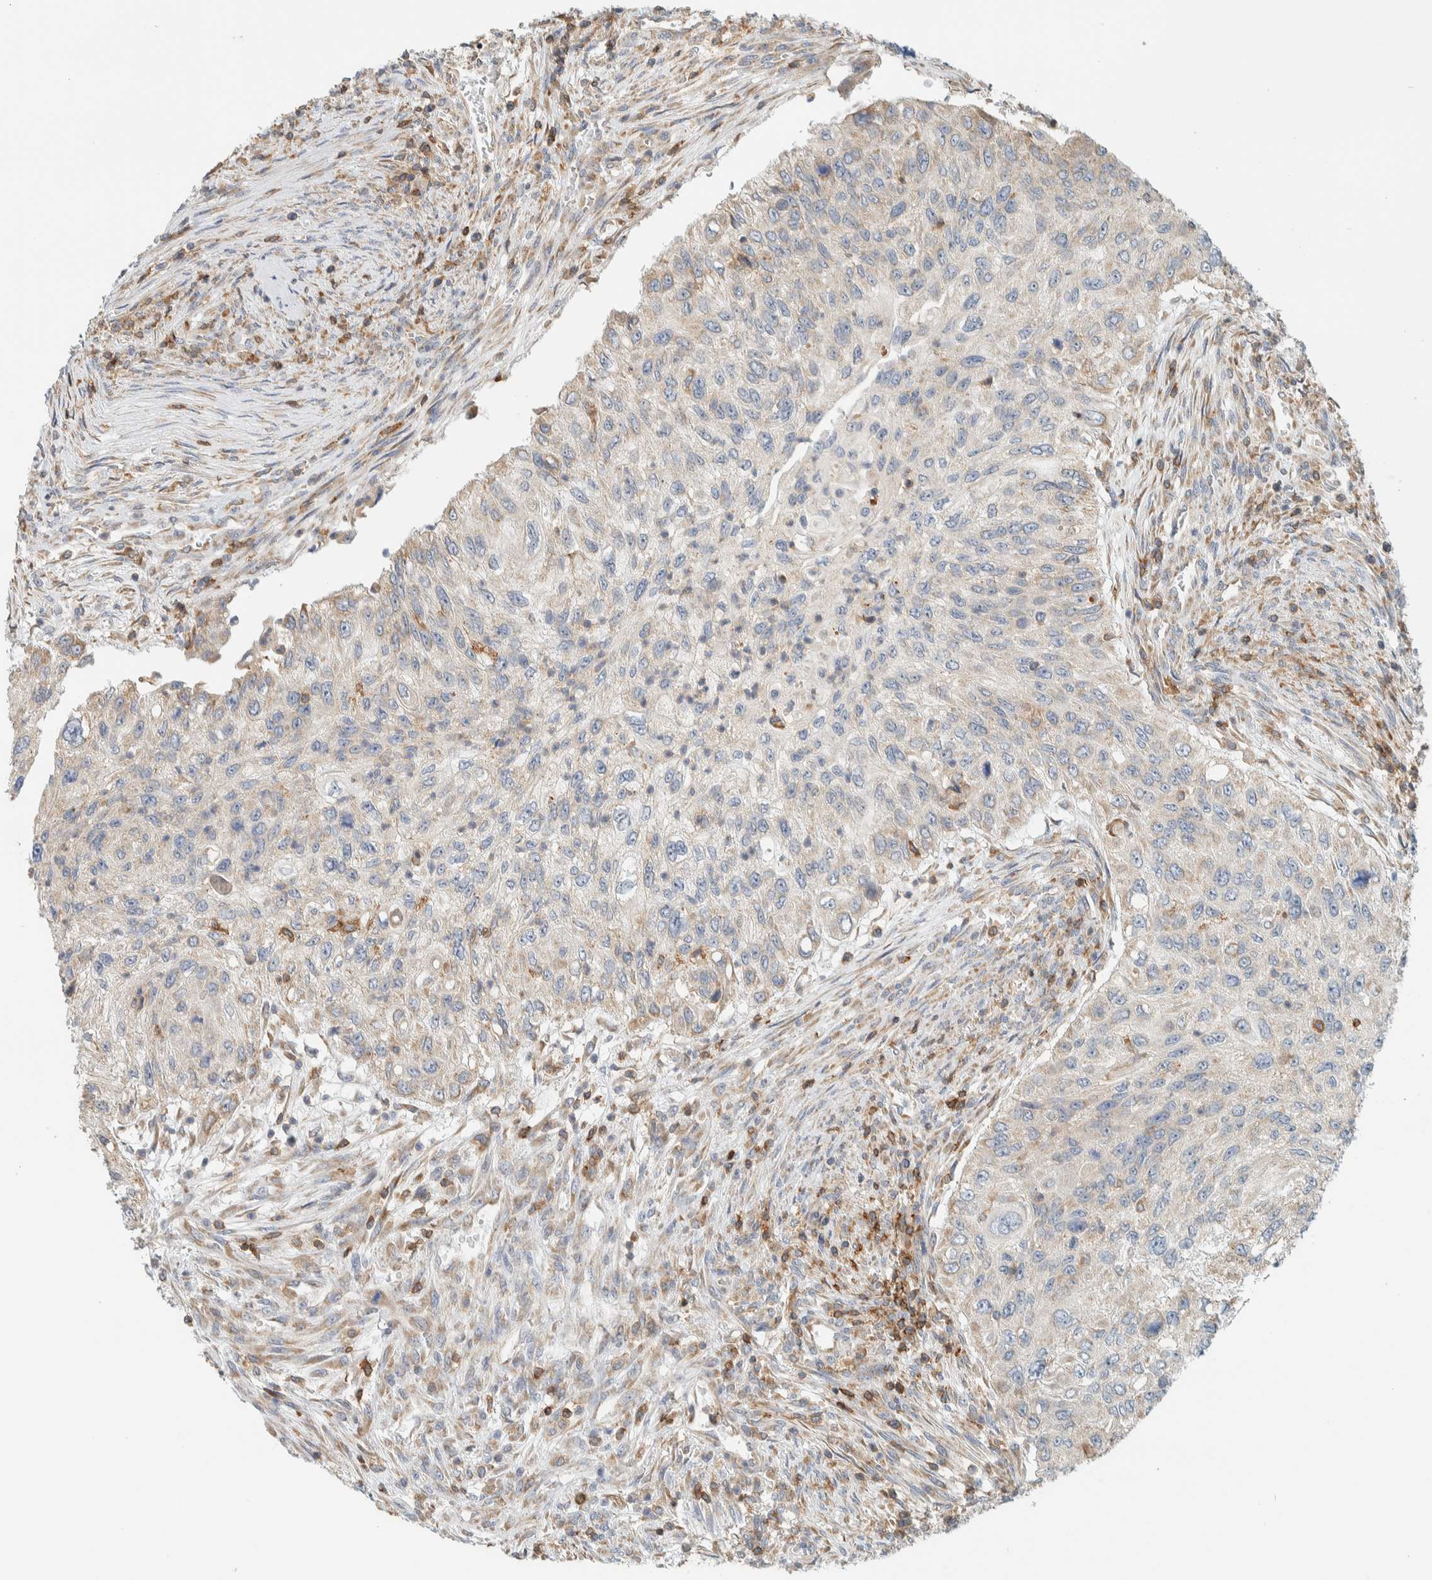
{"staining": {"intensity": "negative", "quantity": "none", "location": "none"}, "tissue": "urothelial cancer", "cell_type": "Tumor cells", "image_type": "cancer", "snomed": [{"axis": "morphology", "description": "Urothelial carcinoma, High grade"}, {"axis": "topography", "description": "Urinary bladder"}], "caption": "Immunohistochemical staining of human high-grade urothelial carcinoma exhibits no significant staining in tumor cells.", "gene": "CCDC57", "patient": {"sex": "female", "age": 60}}